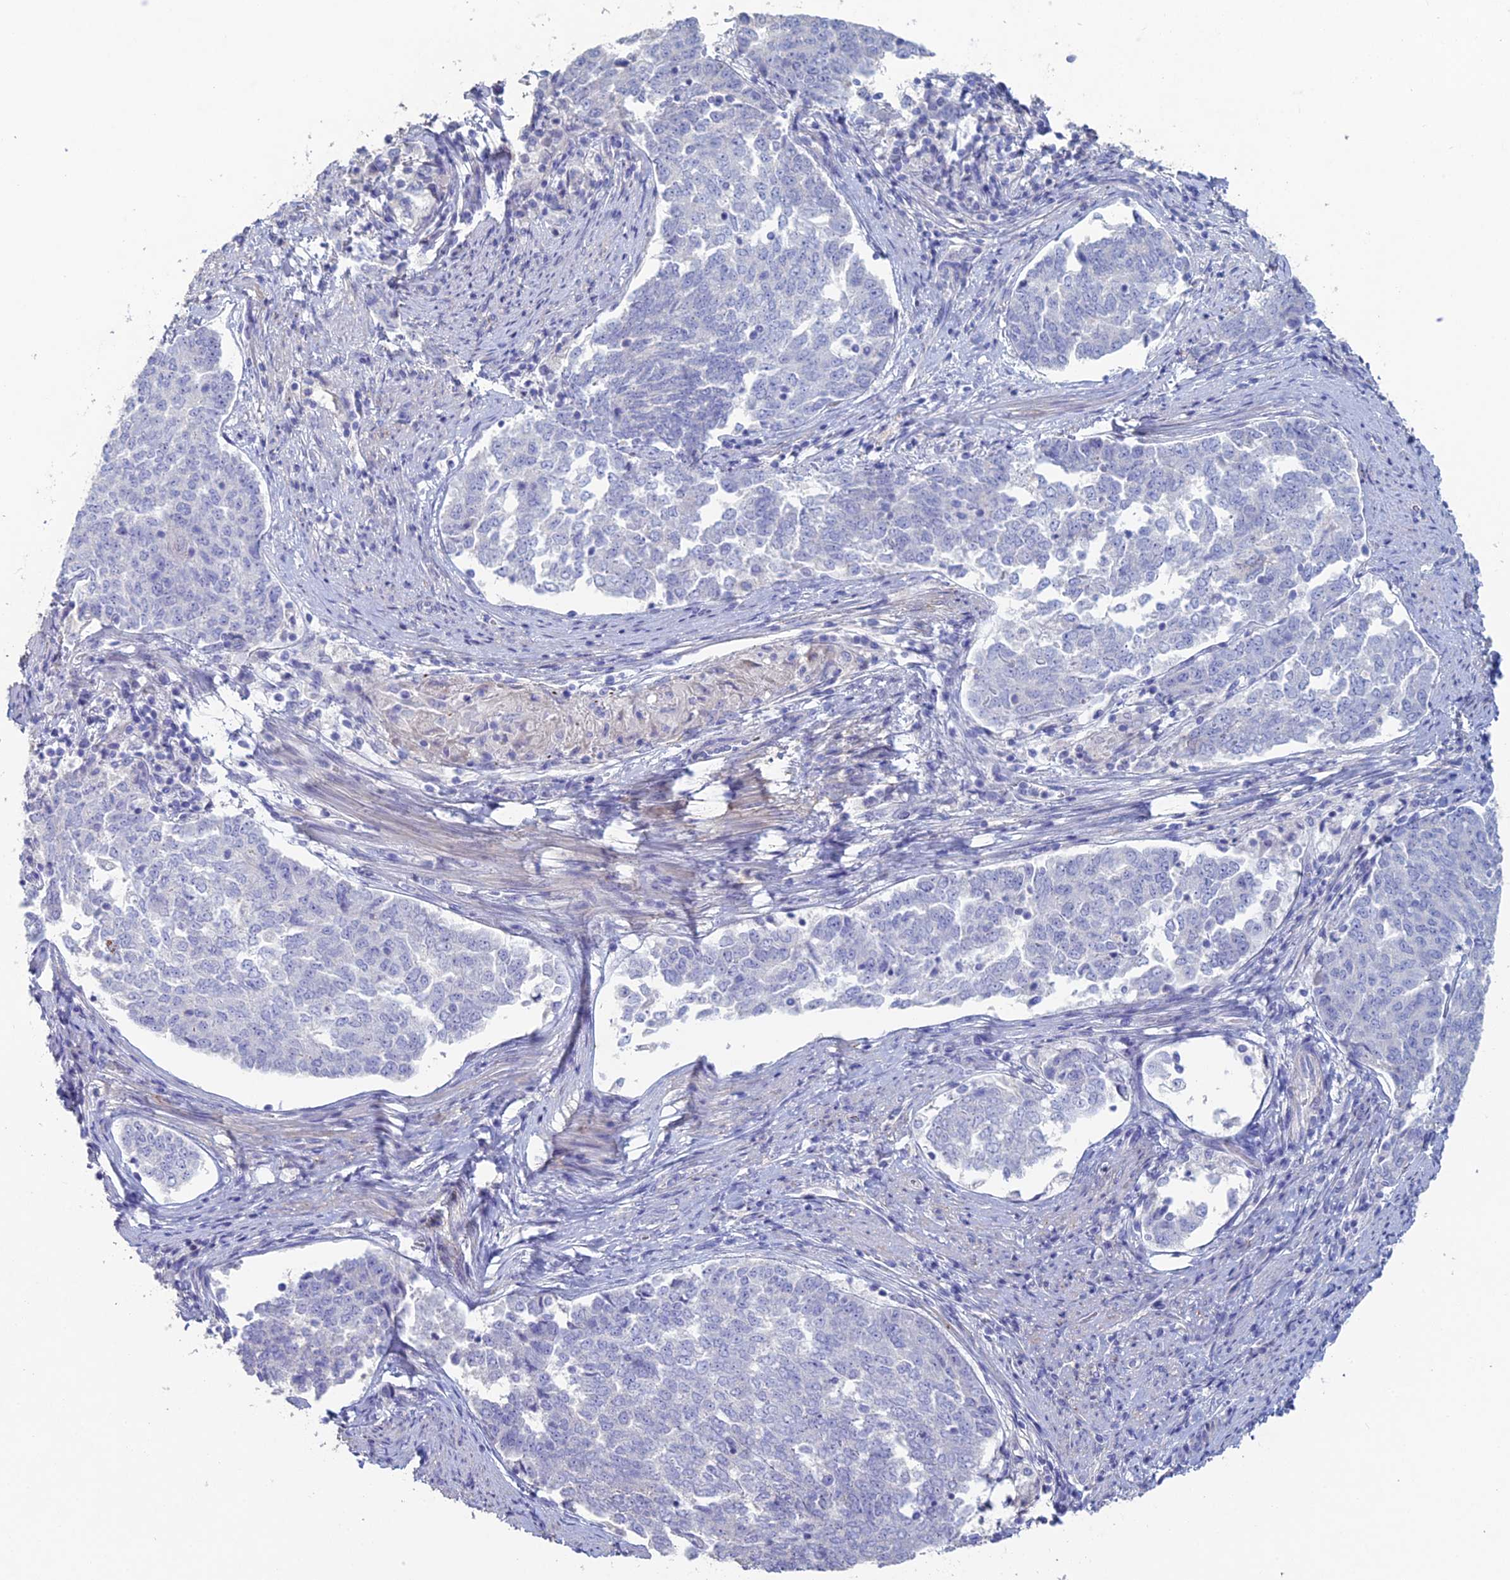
{"staining": {"intensity": "negative", "quantity": "none", "location": "none"}, "tissue": "endometrial cancer", "cell_type": "Tumor cells", "image_type": "cancer", "snomed": [{"axis": "morphology", "description": "Adenocarcinoma, NOS"}, {"axis": "topography", "description": "Endometrium"}], "caption": "High magnification brightfield microscopy of adenocarcinoma (endometrial) stained with DAB (3,3'-diaminobenzidine) (brown) and counterstained with hematoxylin (blue): tumor cells show no significant positivity.", "gene": "NCAM1", "patient": {"sex": "female", "age": 80}}